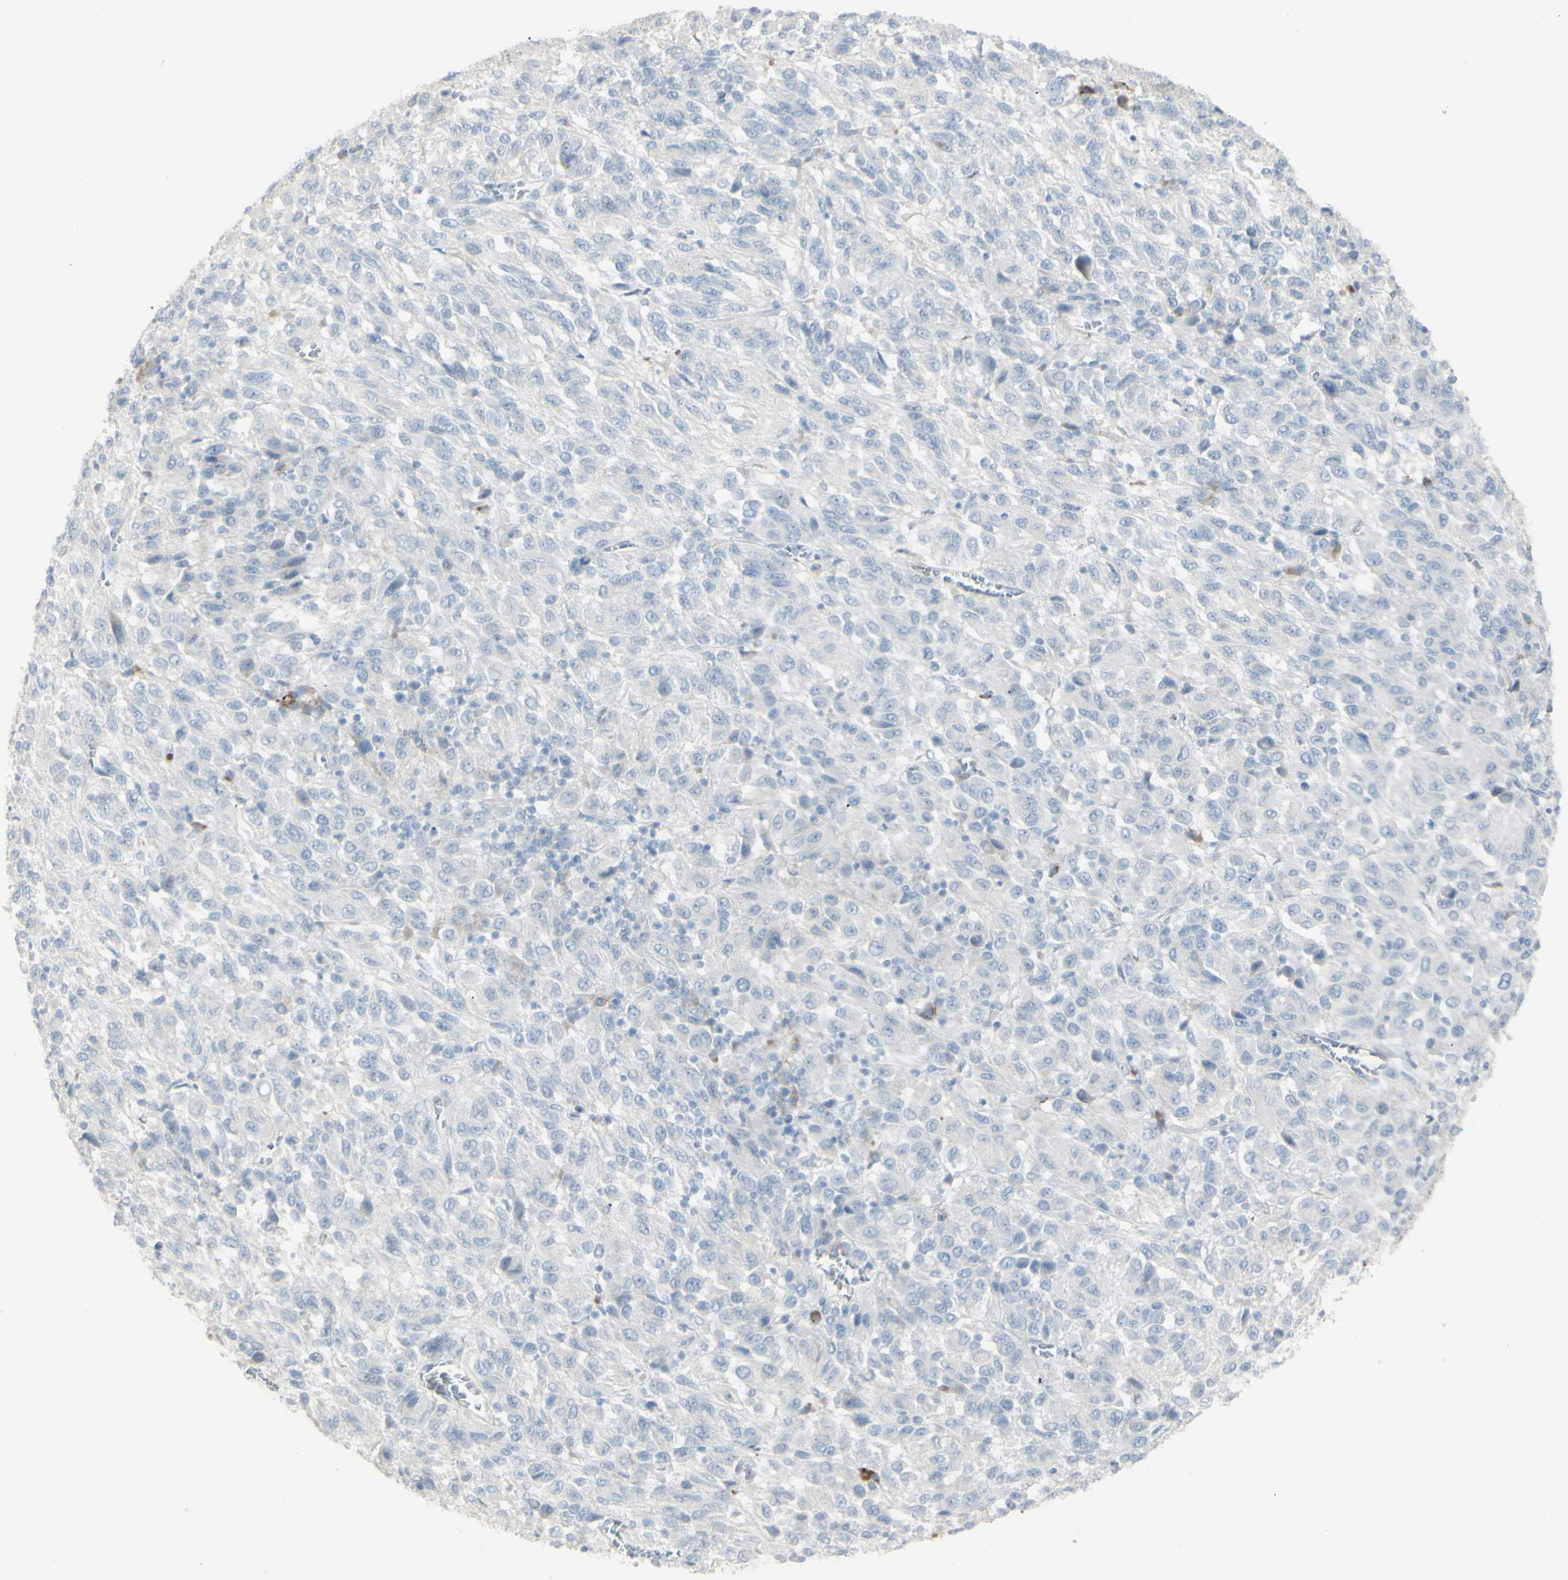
{"staining": {"intensity": "negative", "quantity": "none", "location": "none"}, "tissue": "melanoma", "cell_type": "Tumor cells", "image_type": "cancer", "snomed": [{"axis": "morphology", "description": "Malignant melanoma, Metastatic site"}, {"axis": "topography", "description": "Lung"}], "caption": "The histopathology image reveals no significant staining in tumor cells of melanoma.", "gene": "NDST4", "patient": {"sex": "male", "age": 64}}